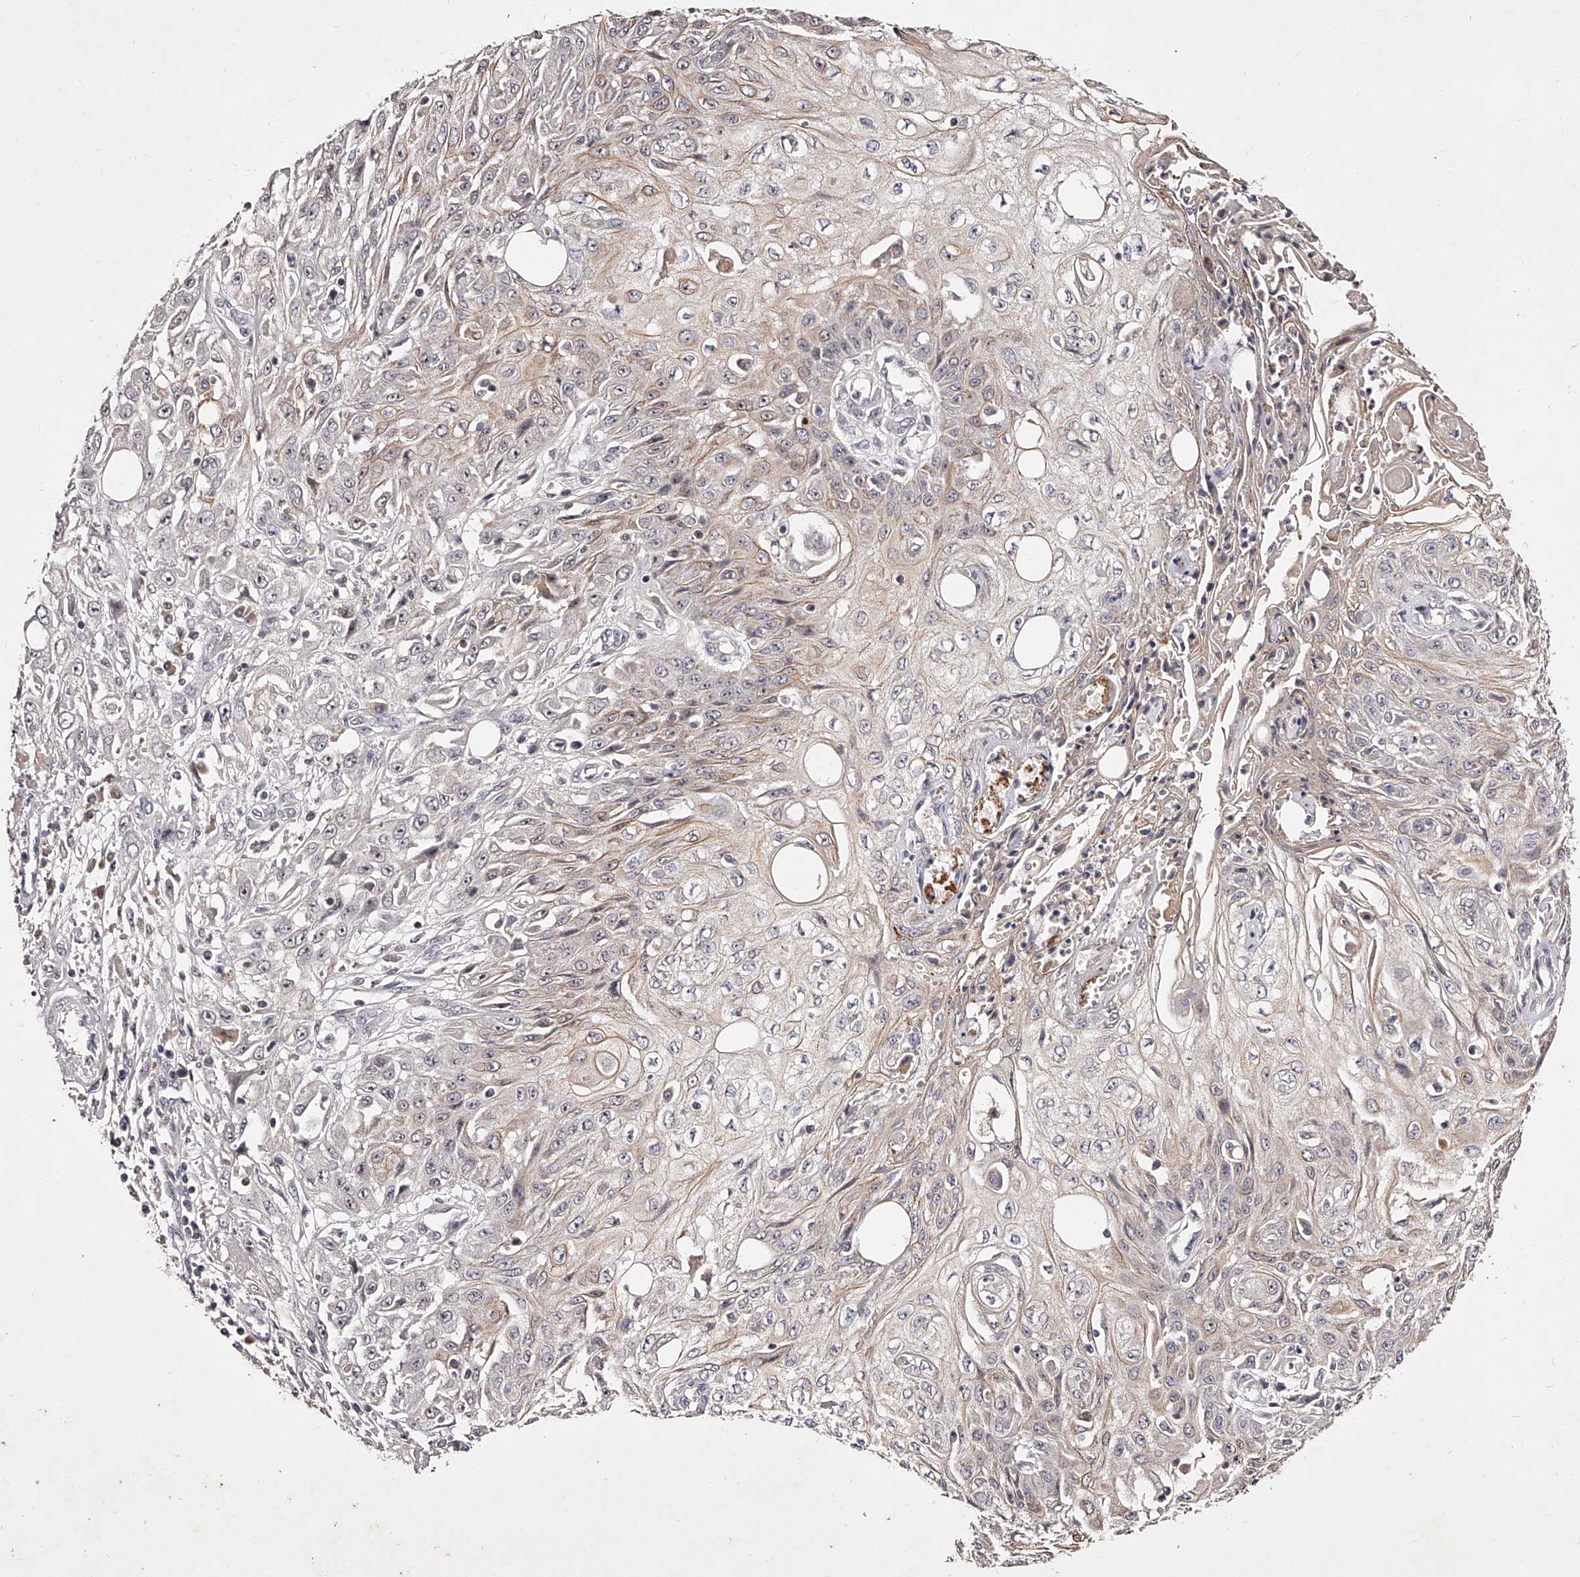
{"staining": {"intensity": "weak", "quantity": "<25%", "location": "cytoplasmic/membranous"}, "tissue": "skin cancer", "cell_type": "Tumor cells", "image_type": "cancer", "snomed": [{"axis": "morphology", "description": "Squamous cell carcinoma, NOS"}, {"axis": "morphology", "description": "Squamous cell carcinoma, metastatic, NOS"}, {"axis": "topography", "description": "Skin"}, {"axis": "topography", "description": "Lymph node"}], "caption": "Tumor cells are negative for protein expression in human skin squamous cell carcinoma.", "gene": "PHACTR1", "patient": {"sex": "male", "age": 75}}